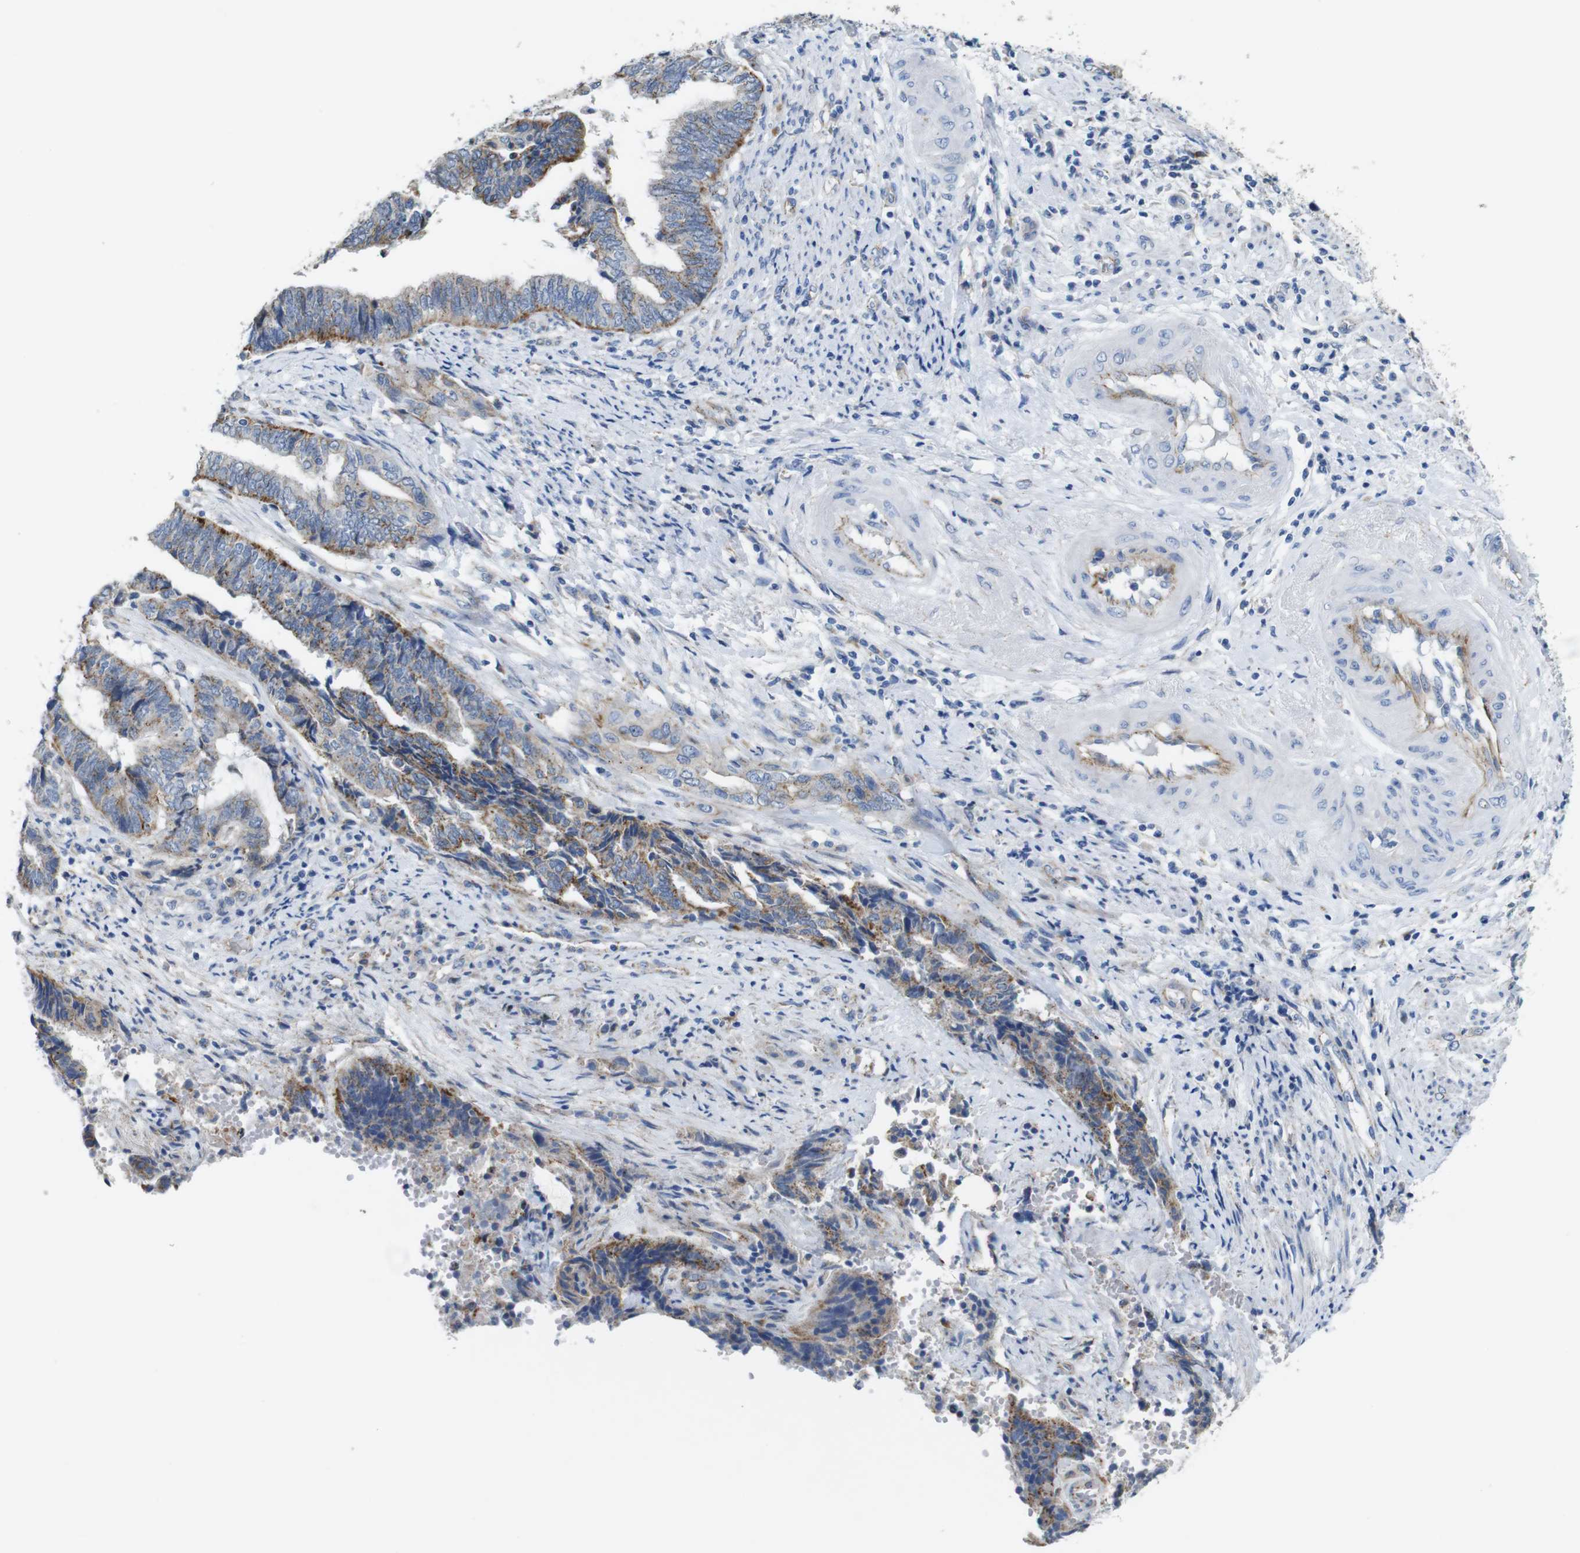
{"staining": {"intensity": "moderate", "quantity": "25%-75%", "location": "cytoplasmic/membranous"}, "tissue": "endometrial cancer", "cell_type": "Tumor cells", "image_type": "cancer", "snomed": [{"axis": "morphology", "description": "Adenocarcinoma, NOS"}, {"axis": "topography", "description": "Uterus"}, {"axis": "topography", "description": "Endometrium"}], "caption": "Tumor cells show moderate cytoplasmic/membranous staining in about 25%-75% of cells in endometrial cancer. (DAB = brown stain, brightfield microscopy at high magnification).", "gene": "NHLRC3", "patient": {"sex": "female", "age": 70}}